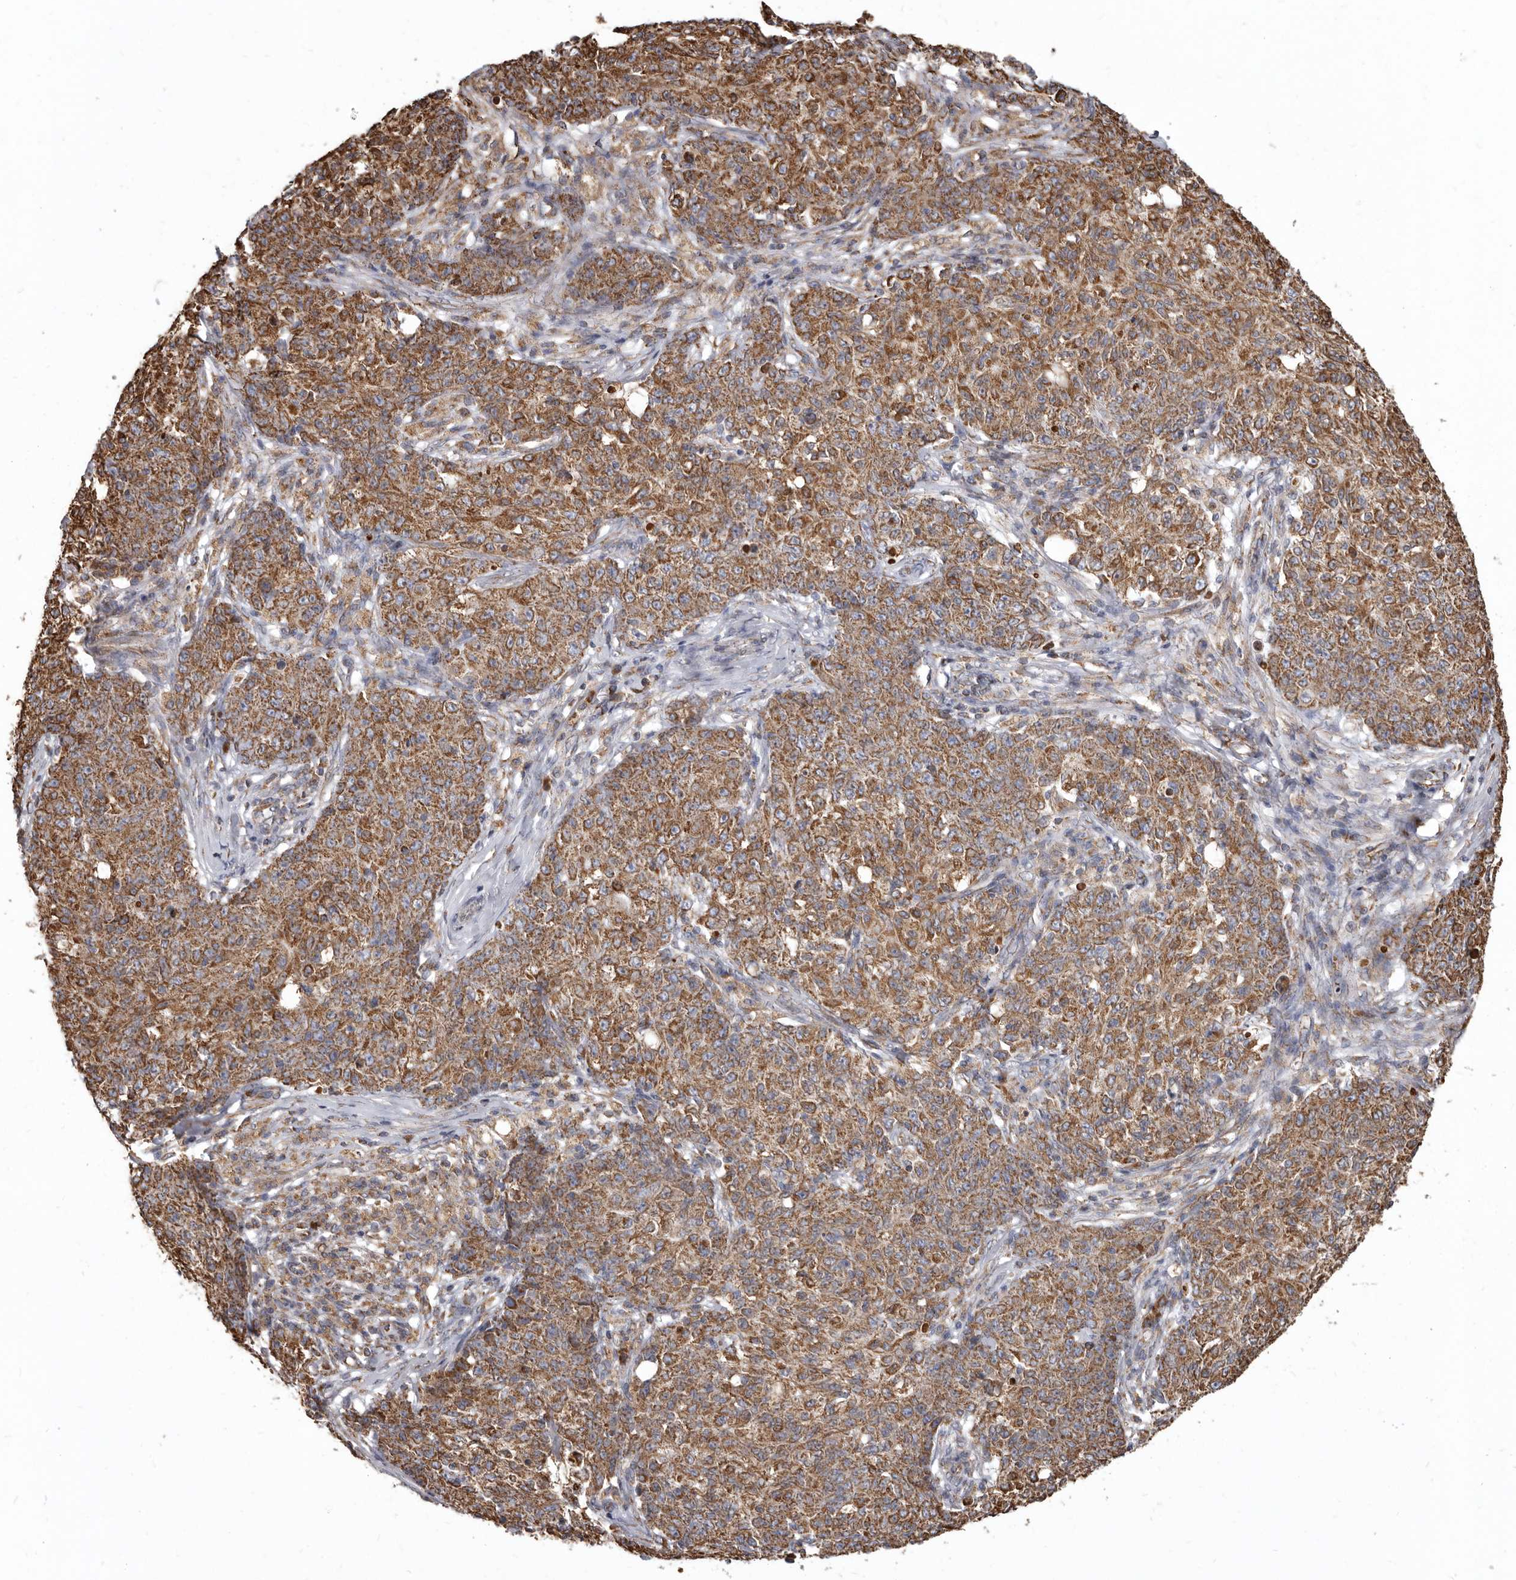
{"staining": {"intensity": "moderate", "quantity": ">75%", "location": "cytoplasmic/membranous"}, "tissue": "ovarian cancer", "cell_type": "Tumor cells", "image_type": "cancer", "snomed": [{"axis": "morphology", "description": "Carcinoma, endometroid"}, {"axis": "topography", "description": "Ovary"}], "caption": "Immunohistochemical staining of ovarian cancer demonstrates moderate cytoplasmic/membranous protein expression in about >75% of tumor cells. The protein is stained brown, and the nuclei are stained in blue (DAB IHC with brightfield microscopy, high magnification).", "gene": "CDK5RAP3", "patient": {"sex": "female", "age": 42}}